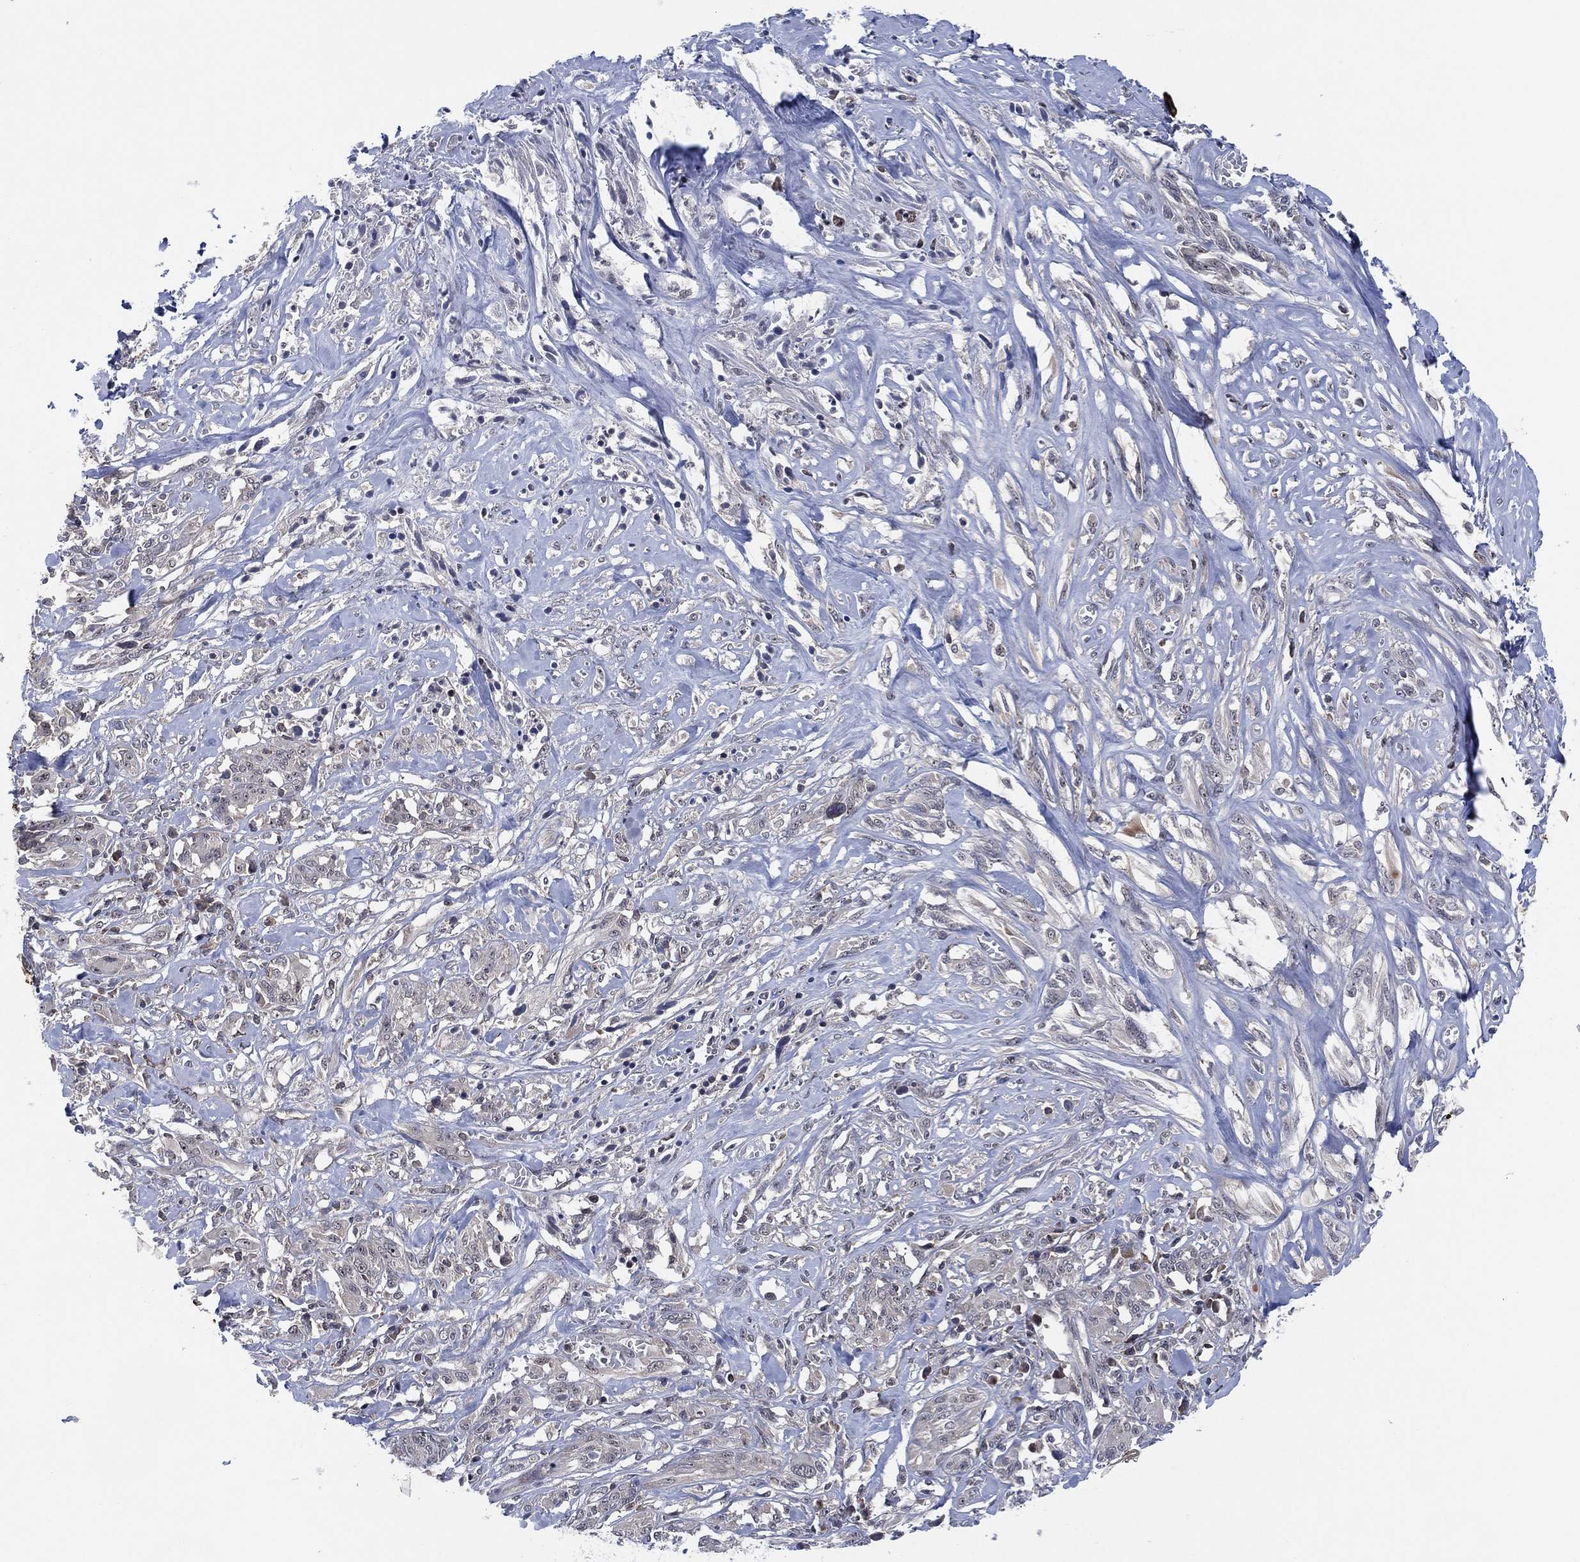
{"staining": {"intensity": "negative", "quantity": "none", "location": "none"}, "tissue": "melanoma", "cell_type": "Tumor cells", "image_type": "cancer", "snomed": [{"axis": "morphology", "description": "Malignant melanoma, NOS"}, {"axis": "topography", "description": "Skin"}], "caption": "A high-resolution photomicrograph shows IHC staining of malignant melanoma, which reveals no significant staining in tumor cells.", "gene": "TMCO1", "patient": {"sex": "female", "age": 91}}